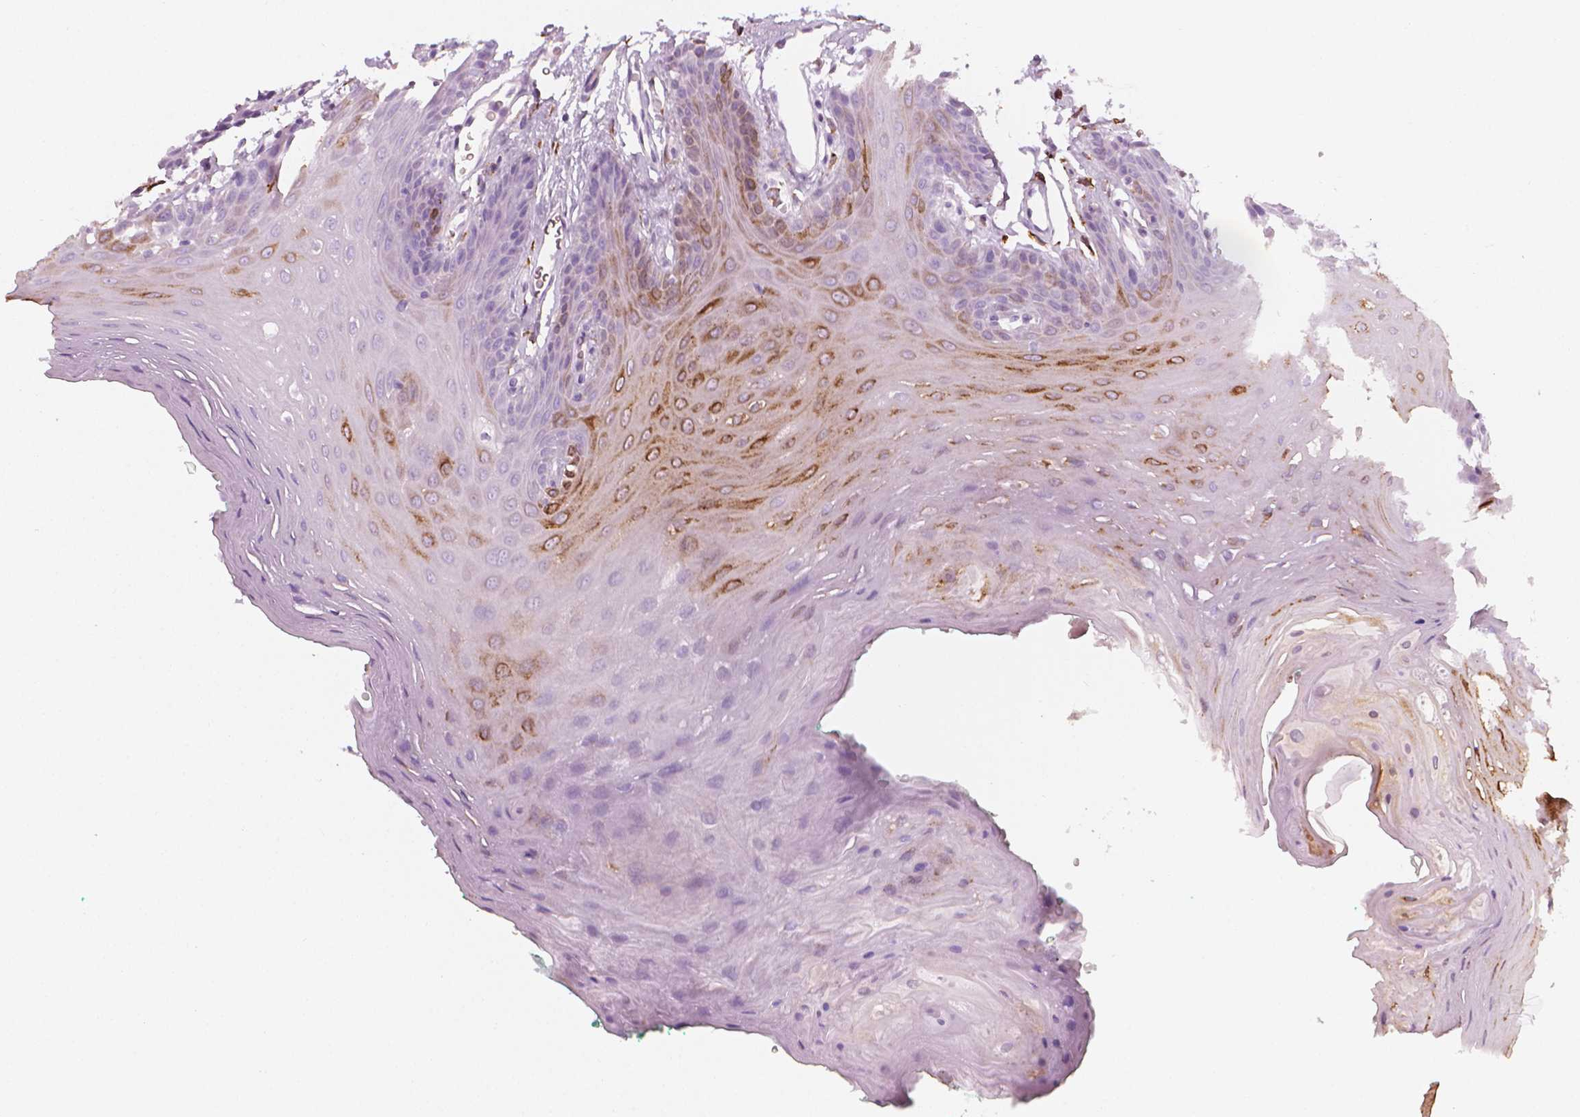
{"staining": {"intensity": "moderate", "quantity": "<25%", "location": "cytoplasmic/membranous"}, "tissue": "oral mucosa", "cell_type": "Squamous epithelial cells", "image_type": "normal", "snomed": [{"axis": "morphology", "description": "Normal tissue, NOS"}, {"axis": "morphology", "description": "Squamous cell carcinoma, NOS"}, {"axis": "topography", "description": "Oral tissue"}, {"axis": "topography", "description": "Head-Neck"}], "caption": "A histopathology image of oral mucosa stained for a protein displays moderate cytoplasmic/membranous brown staining in squamous epithelial cells. (Stains: DAB in brown, nuclei in blue, Microscopy: brightfield microscopy at high magnification).", "gene": "CES1", "patient": {"sex": "female", "age": 50}}